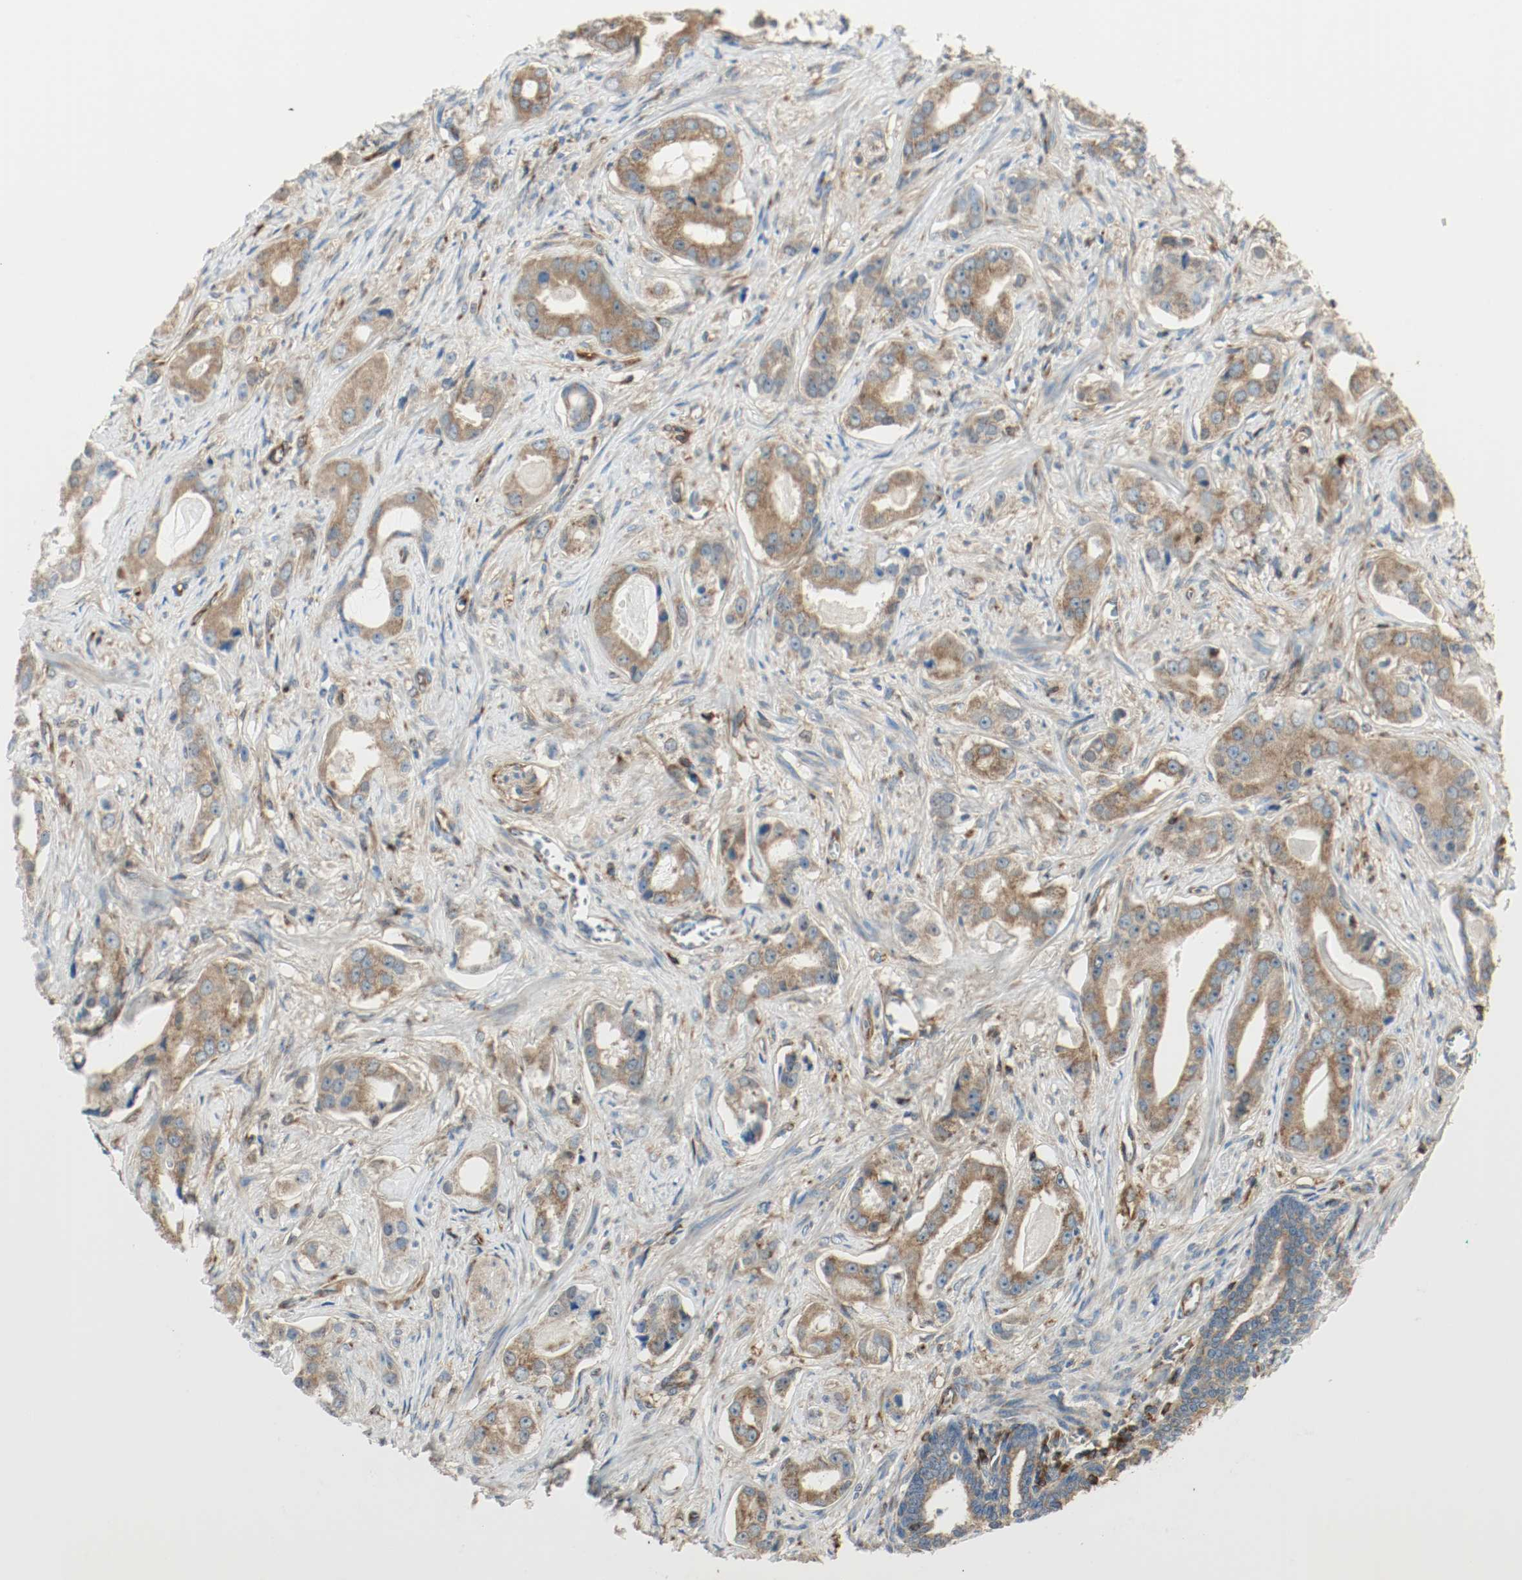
{"staining": {"intensity": "strong", "quantity": ">75%", "location": "cytoplasmic/membranous"}, "tissue": "prostate cancer", "cell_type": "Tumor cells", "image_type": "cancer", "snomed": [{"axis": "morphology", "description": "Adenocarcinoma, Low grade"}, {"axis": "topography", "description": "Prostate"}], "caption": "IHC of adenocarcinoma (low-grade) (prostate) demonstrates high levels of strong cytoplasmic/membranous positivity in approximately >75% of tumor cells.", "gene": "PLCG1", "patient": {"sex": "male", "age": 59}}